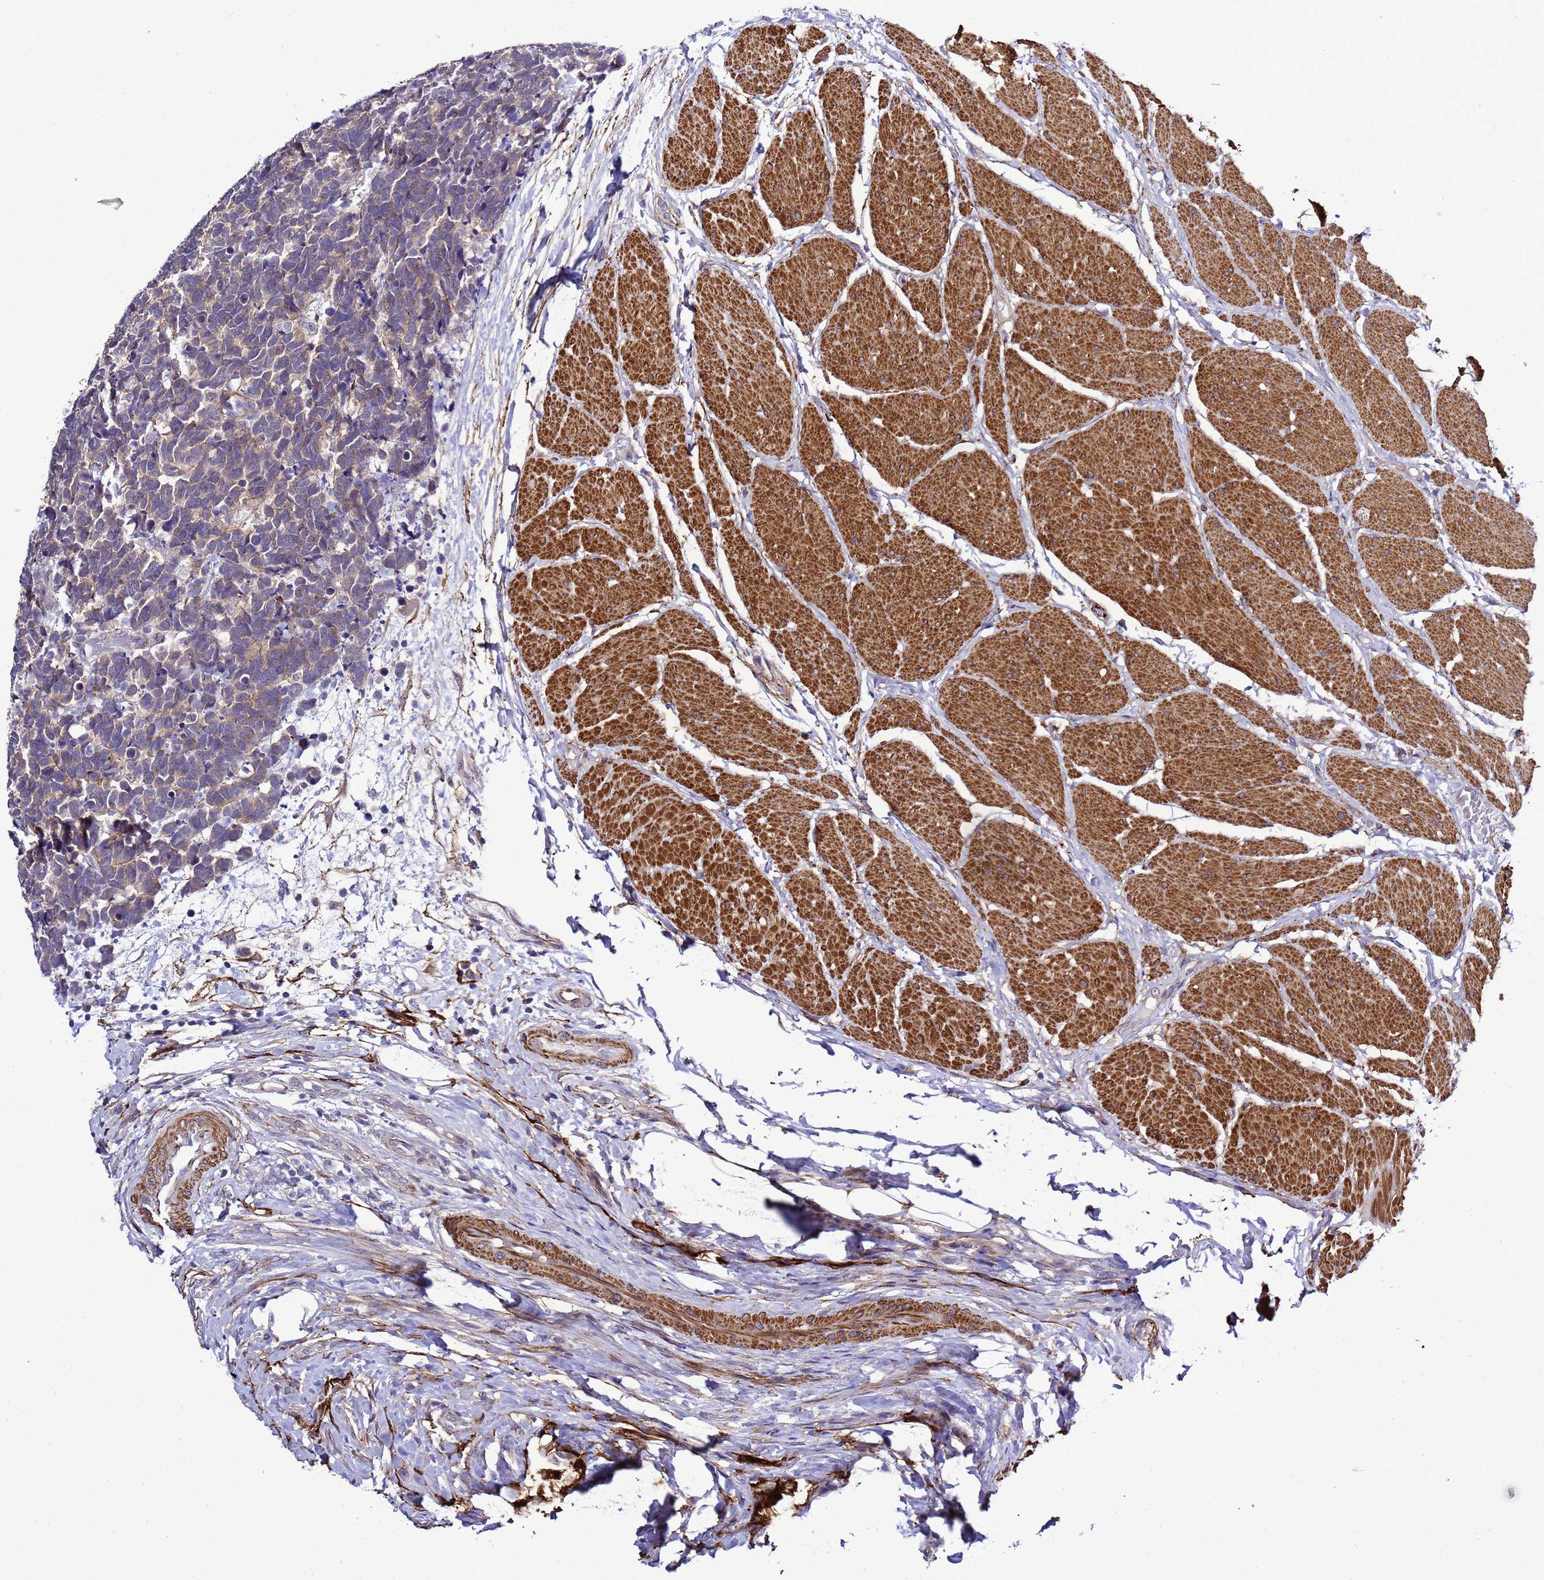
{"staining": {"intensity": "weak", "quantity": "<25%", "location": "cytoplasmic/membranous"}, "tissue": "carcinoid", "cell_type": "Tumor cells", "image_type": "cancer", "snomed": [{"axis": "morphology", "description": "Carcinoma, NOS"}, {"axis": "morphology", "description": "Carcinoid, malignant, NOS"}, {"axis": "topography", "description": "Urinary bladder"}], "caption": "Tumor cells are negative for brown protein staining in carcinoid.", "gene": "GZF1", "patient": {"sex": "male", "age": 57}}